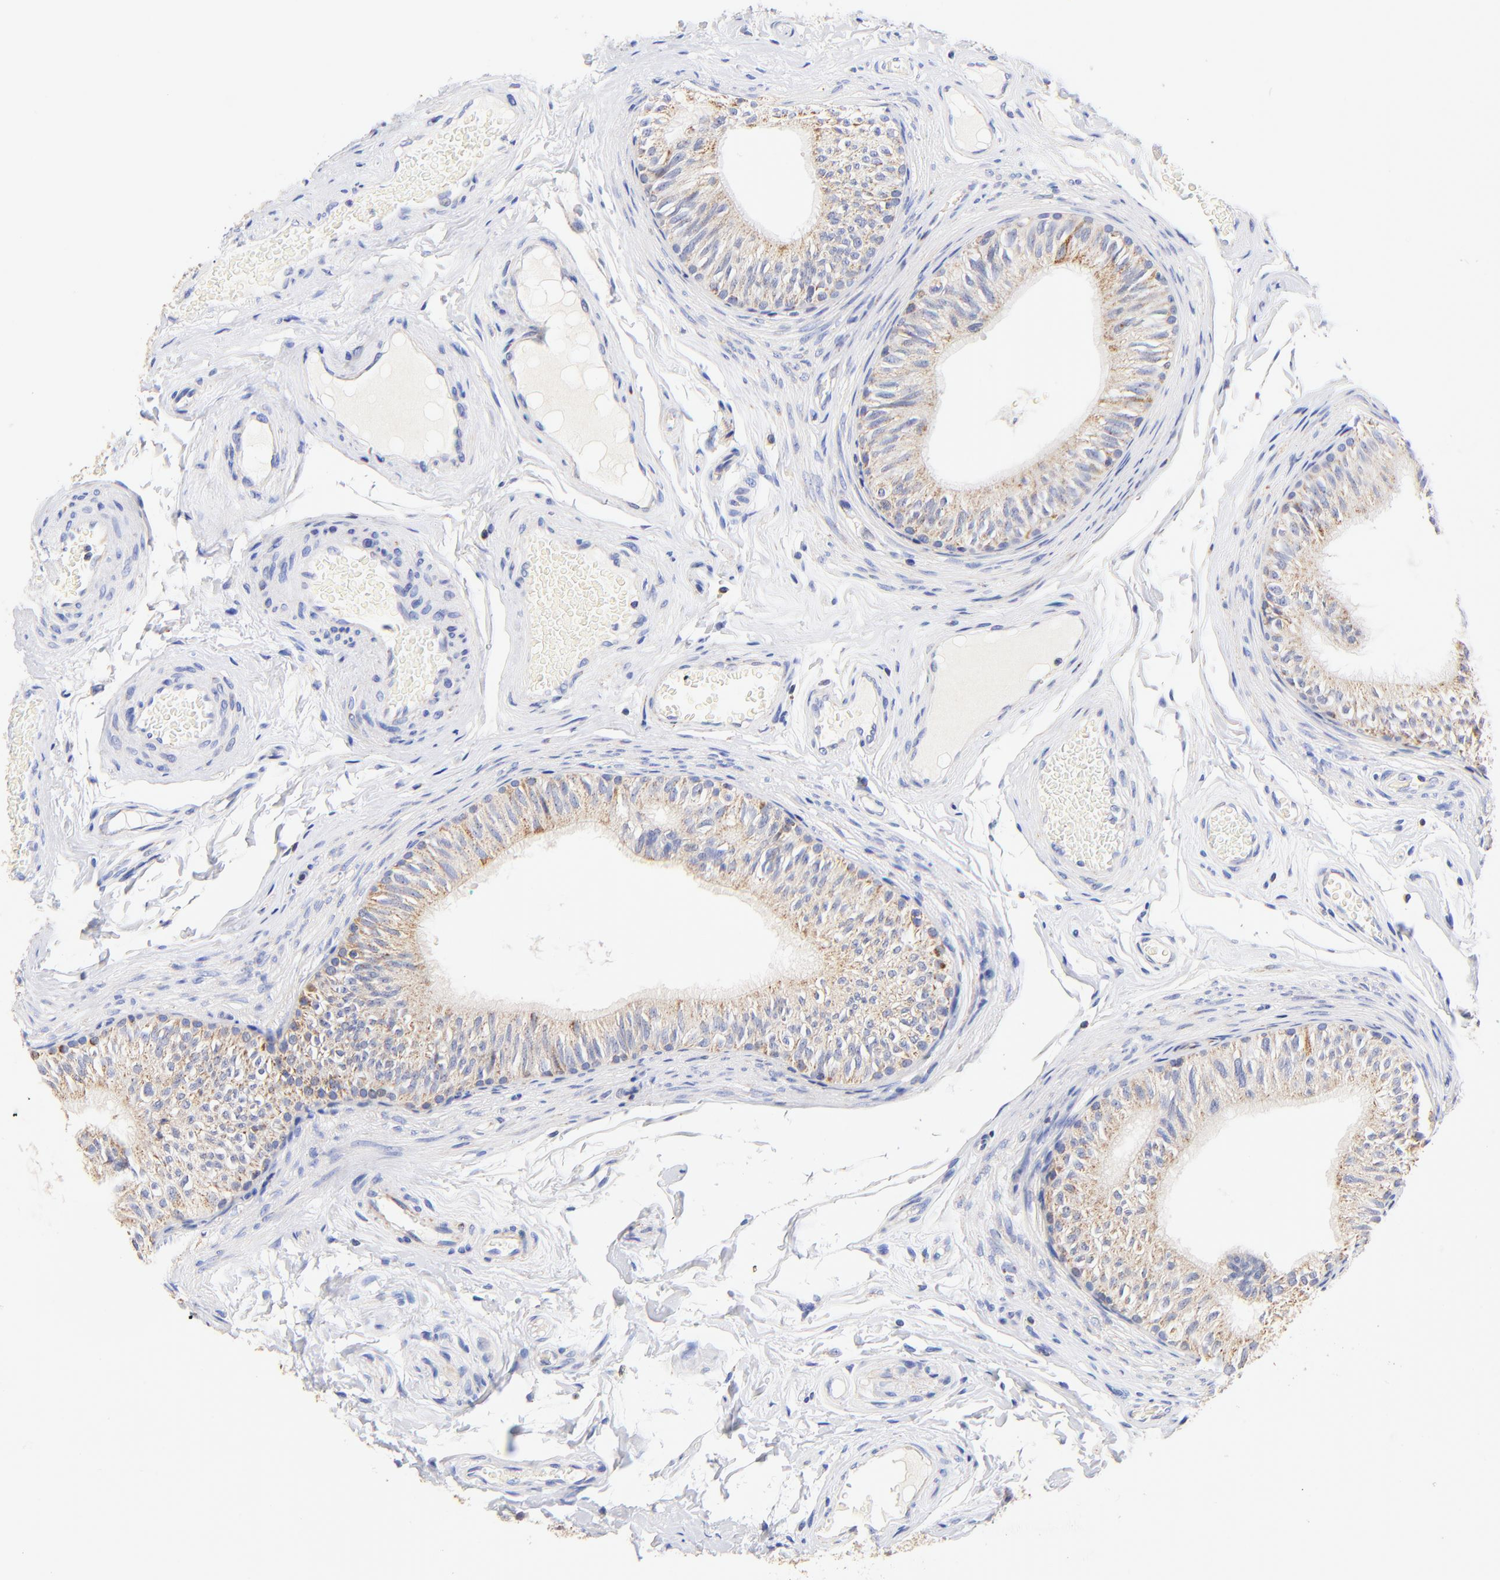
{"staining": {"intensity": "moderate", "quantity": ">75%", "location": "cytoplasmic/membranous"}, "tissue": "epididymis", "cell_type": "Glandular cells", "image_type": "normal", "snomed": [{"axis": "morphology", "description": "Normal tissue, NOS"}, {"axis": "topography", "description": "Testis"}, {"axis": "topography", "description": "Epididymis"}], "caption": "About >75% of glandular cells in unremarkable epididymis reveal moderate cytoplasmic/membranous protein staining as visualized by brown immunohistochemical staining.", "gene": "ATP5F1D", "patient": {"sex": "male", "age": 36}}